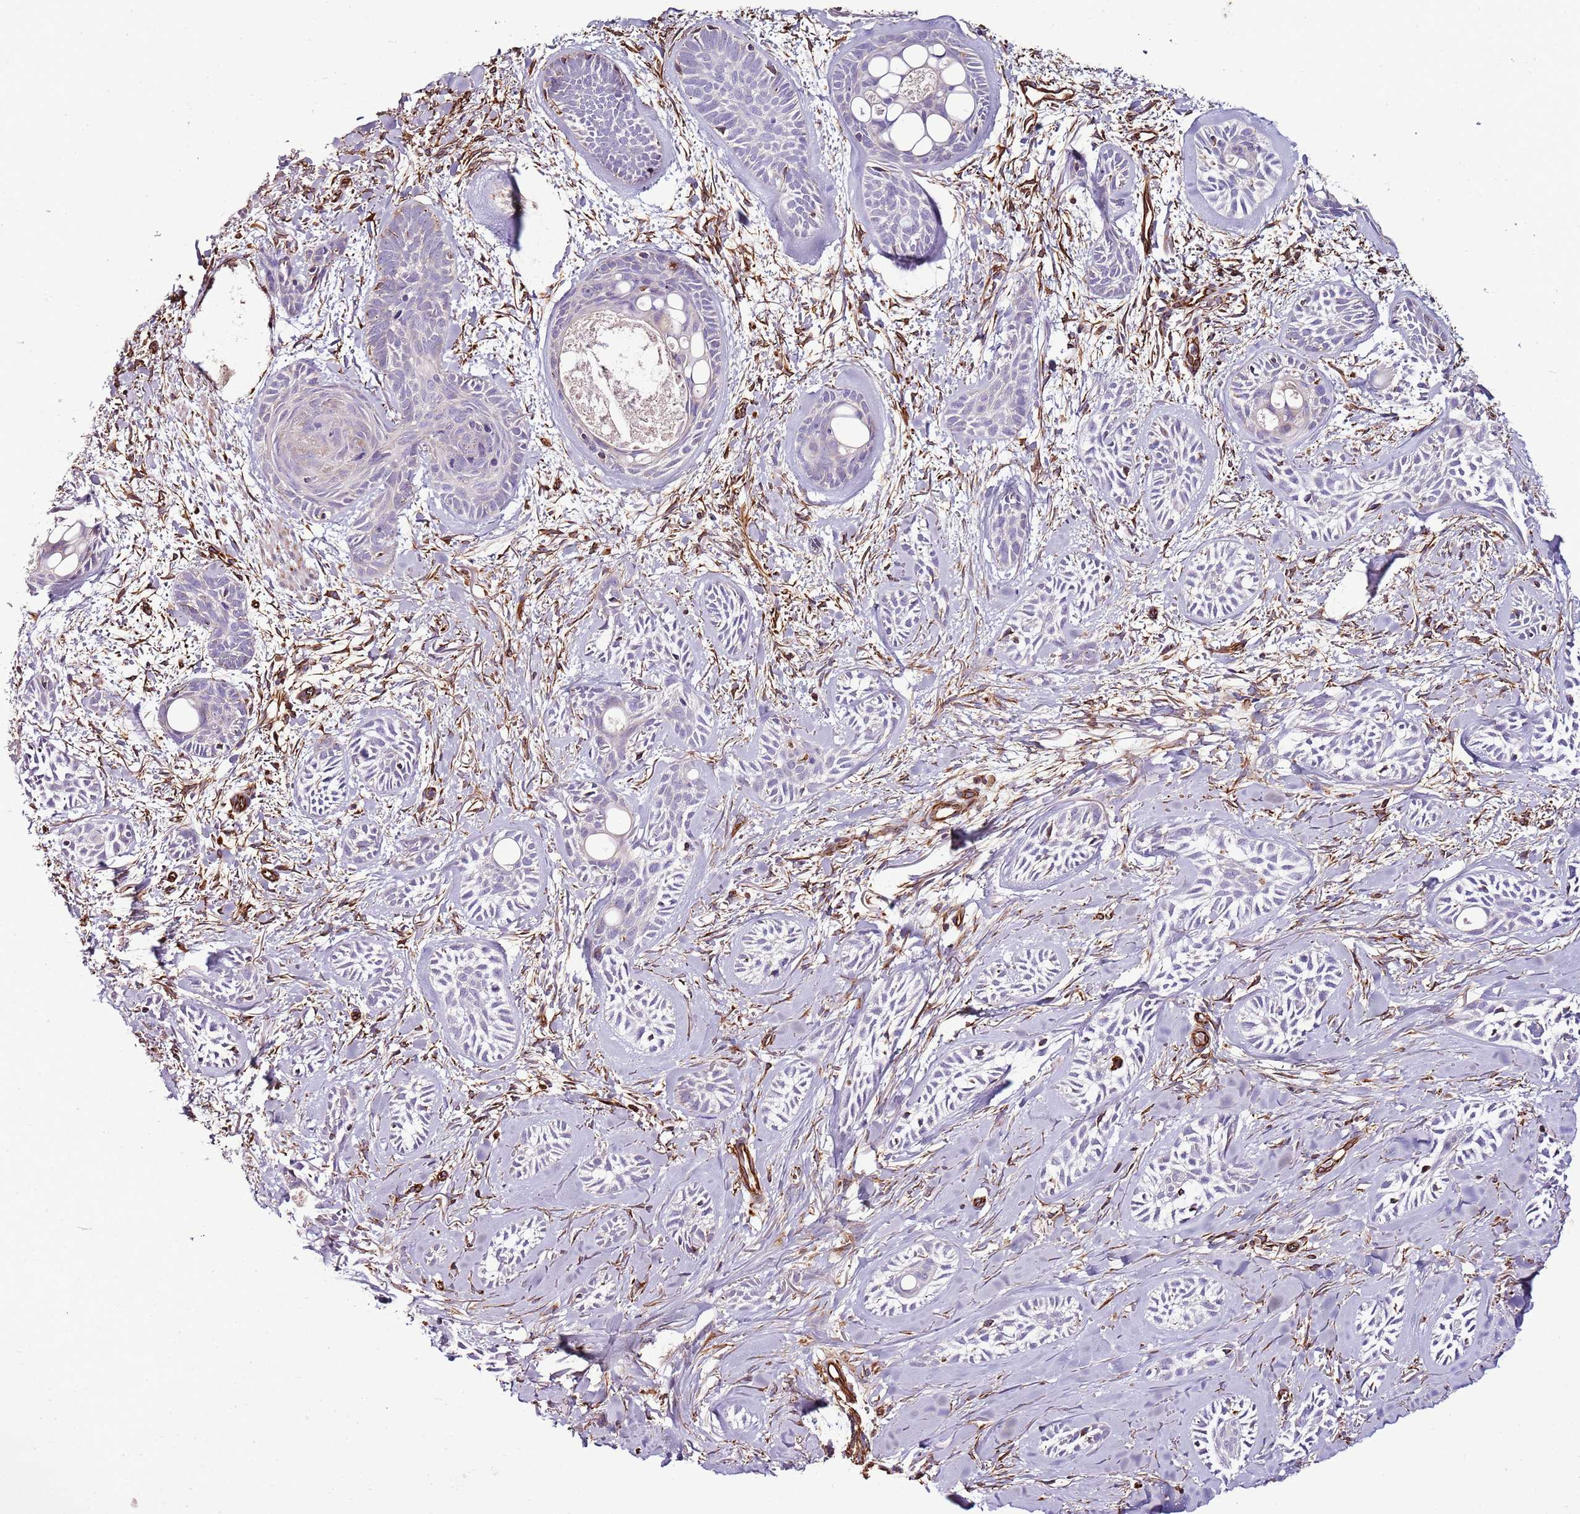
{"staining": {"intensity": "negative", "quantity": "none", "location": "none"}, "tissue": "skin cancer", "cell_type": "Tumor cells", "image_type": "cancer", "snomed": [{"axis": "morphology", "description": "Basal cell carcinoma"}, {"axis": "topography", "description": "Skin"}], "caption": "Immunohistochemistry image of human skin cancer stained for a protein (brown), which reveals no expression in tumor cells.", "gene": "ZNF786", "patient": {"sex": "female", "age": 59}}